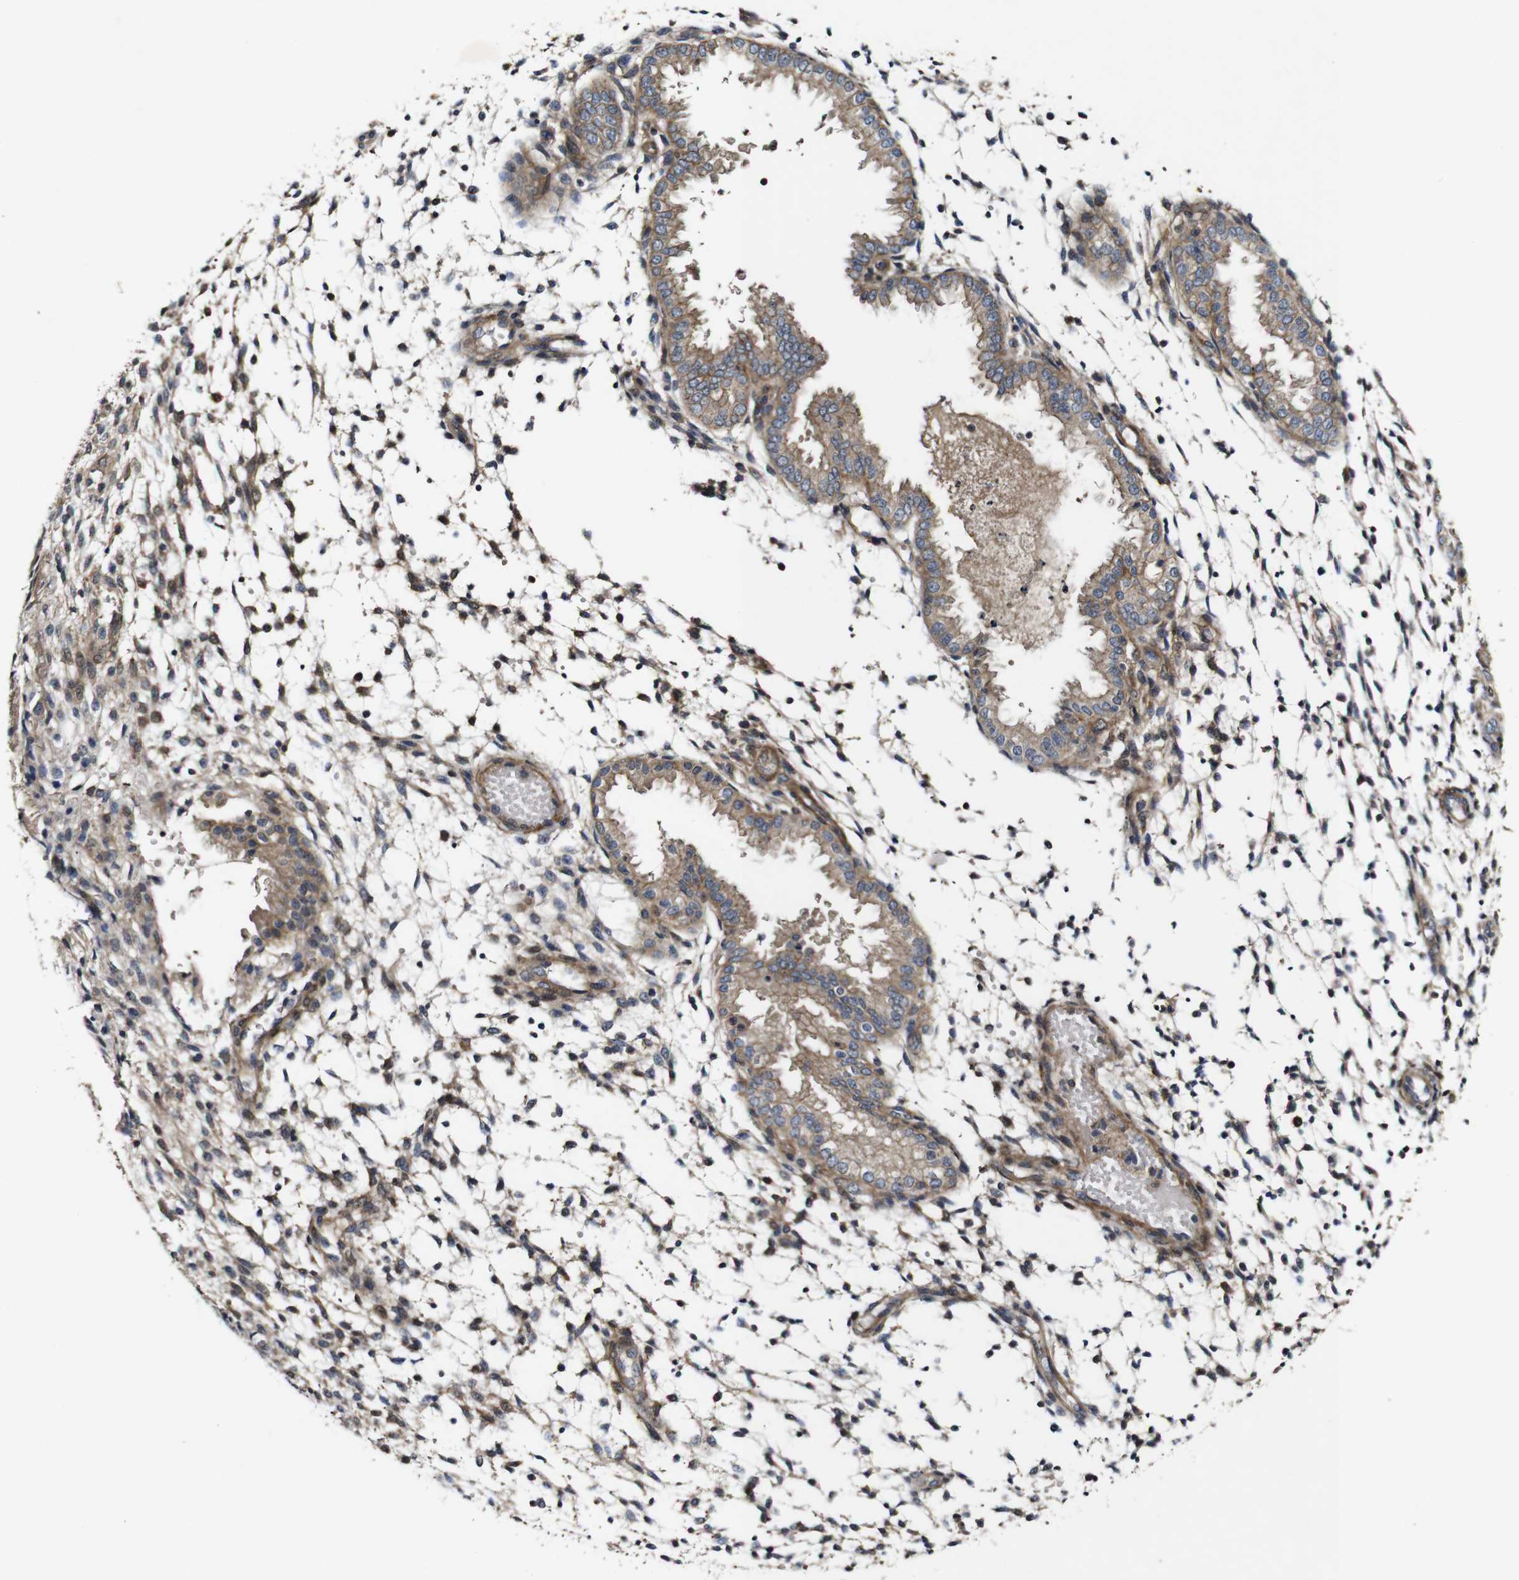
{"staining": {"intensity": "weak", "quantity": ">75%", "location": "cytoplasmic/membranous"}, "tissue": "endometrium", "cell_type": "Cells in endometrial stroma", "image_type": "normal", "snomed": [{"axis": "morphology", "description": "Normal tissue, NOS"}, {"axis": "topography", "description": "Endometrium"}], "caption": "Immunohistochemical staining of benign endometrium reveals >75% levels of weak cytoplasmic/membranous protein positivity in about >75% of cells in endometrial stroma. (Brightfield microscopy of DAB IHC at high magnification).", "gene": "GSDME", "patient": {"sex": "female", "age": 33}}